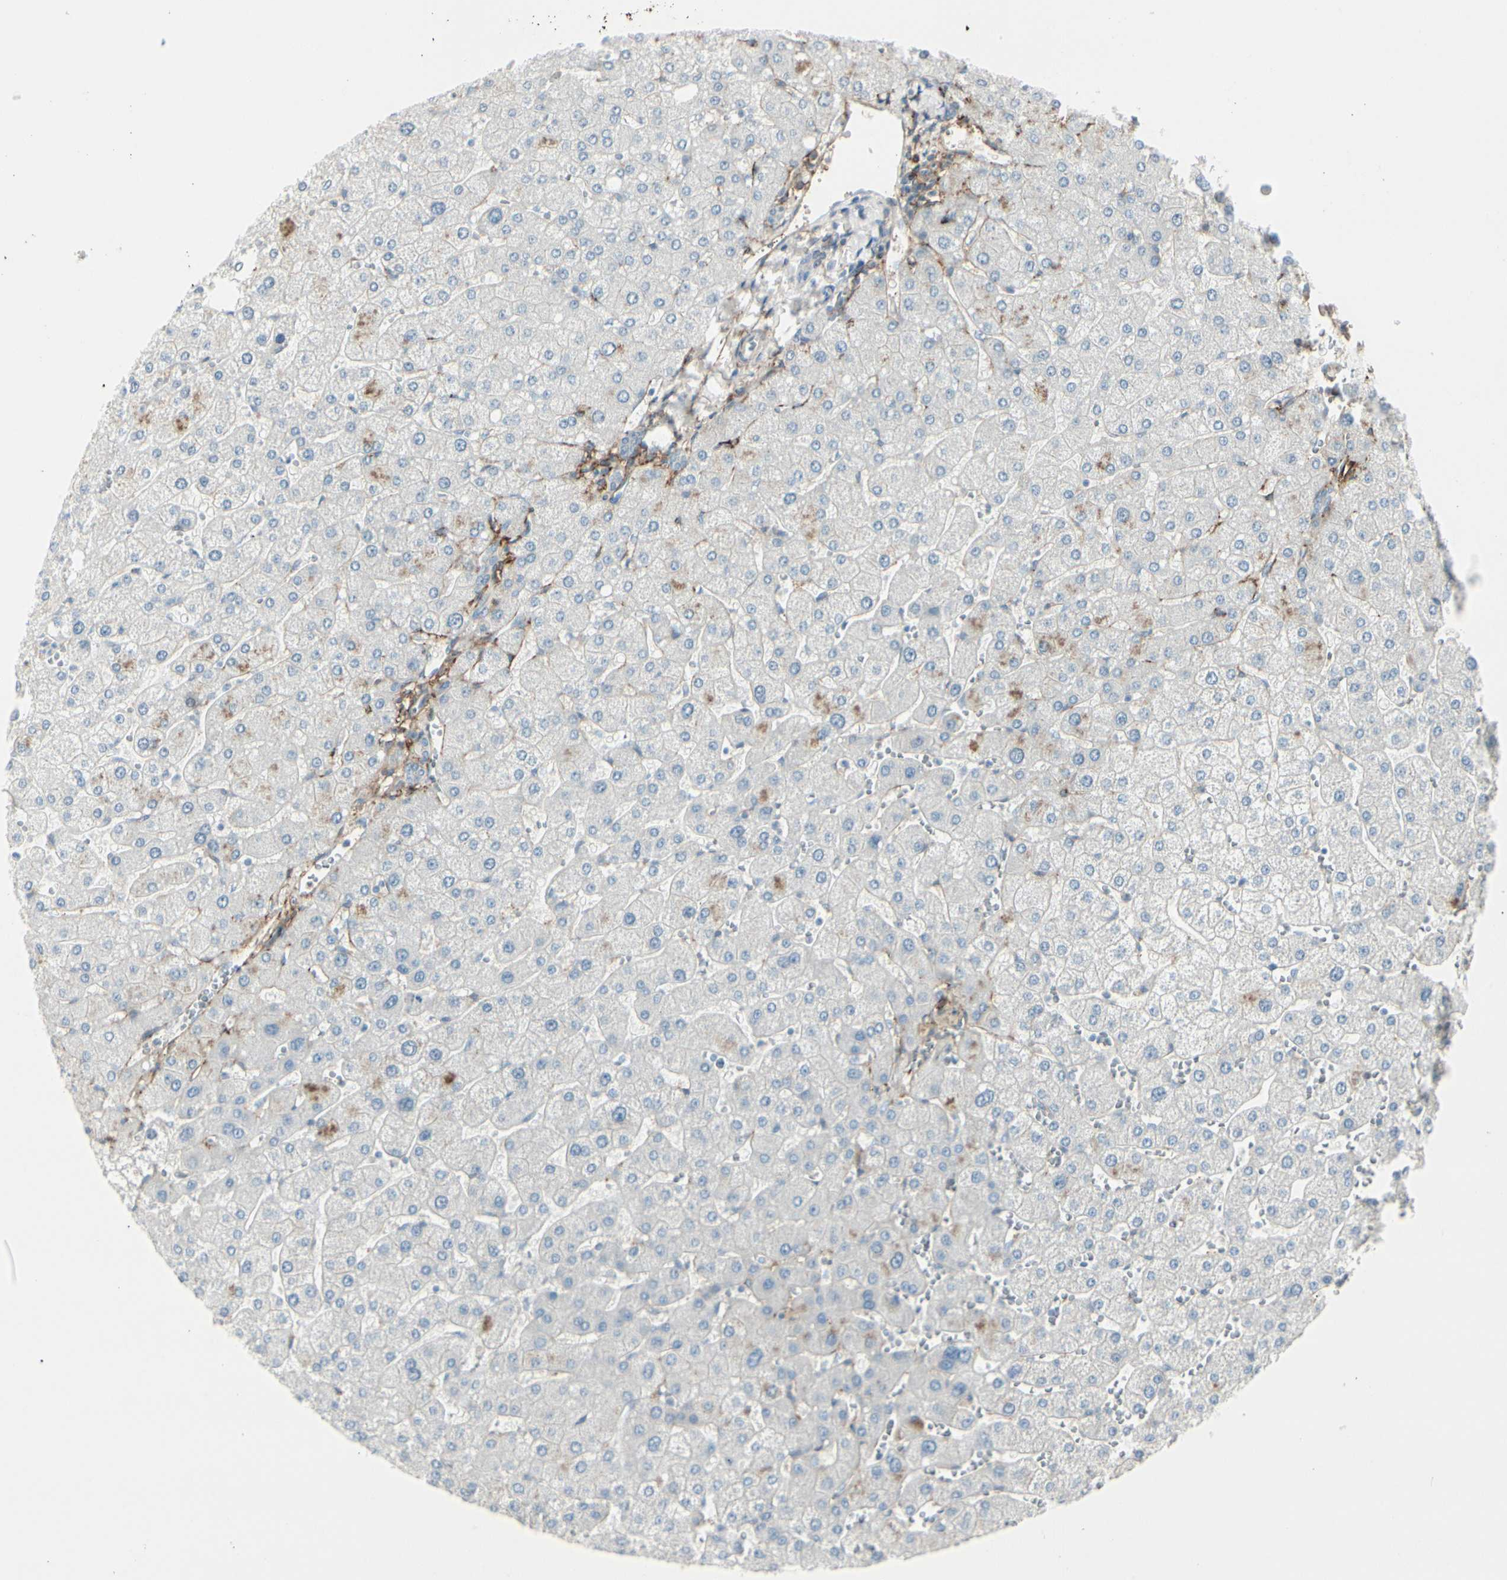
{"staining": {"intensity": "negative", "quantity": "none", "location": "none"}, "tissue": "liver", "cell_type": "Cholangiocytes", "image_type": "normal", "snomed": [{"axis": "morphology", "description": "Normal tissue, NOS"}, {"axis": "topography", "description": "Liver"}], "caption": "This micrograph is of unremarkable liver stained with immunohistochemistry to label a protein in brown with the nuclei are counter-stained blue. There is no expression in cholangiocytes.", "gene": "CACNA2D1", "patient": {"sex": "male", "age": 55}}